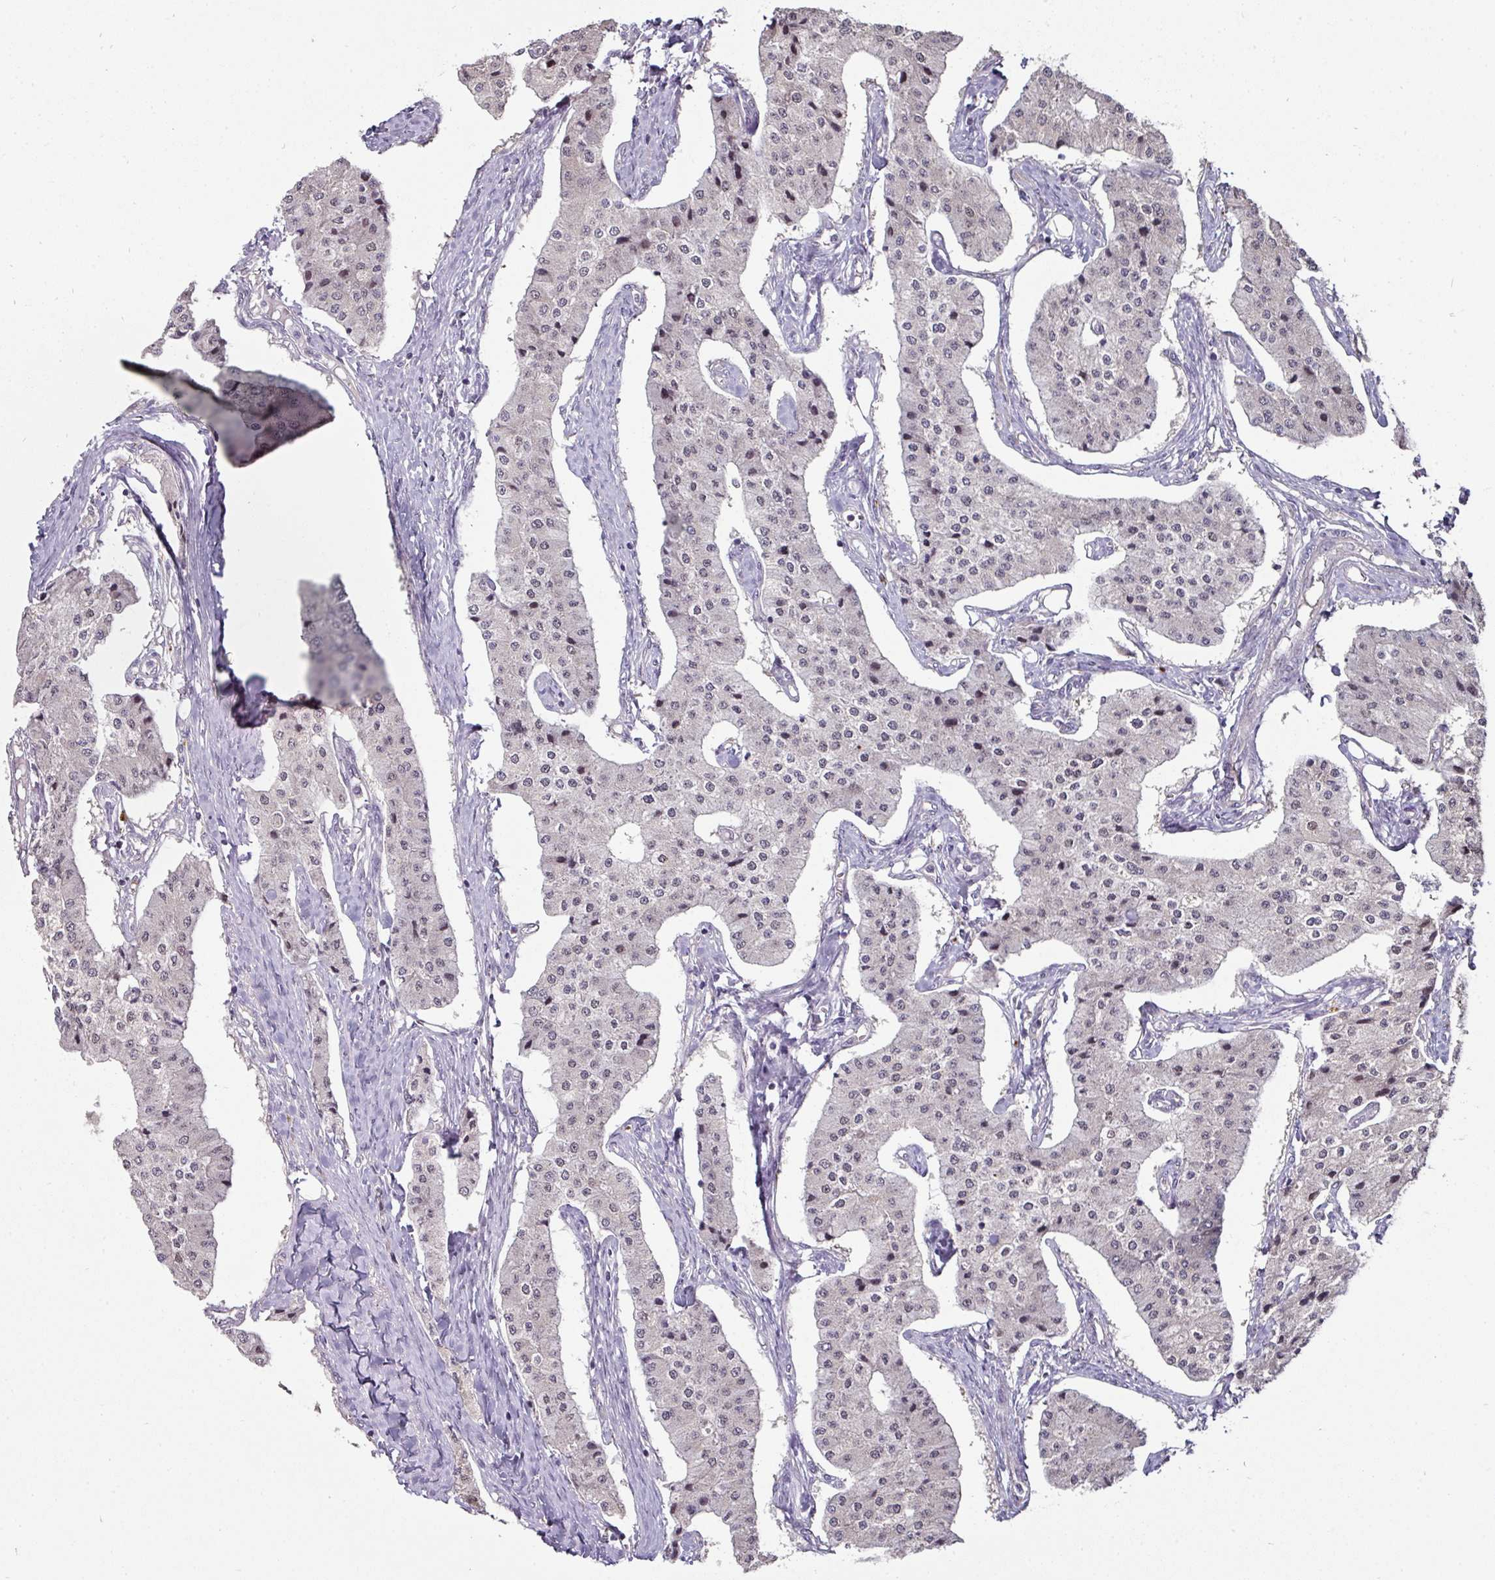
{"staining": {"intensity": "weak", "quantity": "<25%", "location": "nuclear"}, "tissue": "carcinoid", "cell_type": "Tumor cells", "image_type": "cancer", "snomed": [{"axis": "morphology", "description": "Carcinoid, malignant, NOS"}, {"axis": "topography", "description": "Colon"}], "caption": "Immunohistochemistry of malignant carcinoid reveals no expression in tumor cells. (Stains: DAB (3,3'-diaminobenzidine) immunohistochemistry (IHC) with hematoxylin counter stain, Microscopy: brightfield microscopy at high magnification).", "gene": "SWSAP1", "patient": {"sex": "female", "age": 52}}